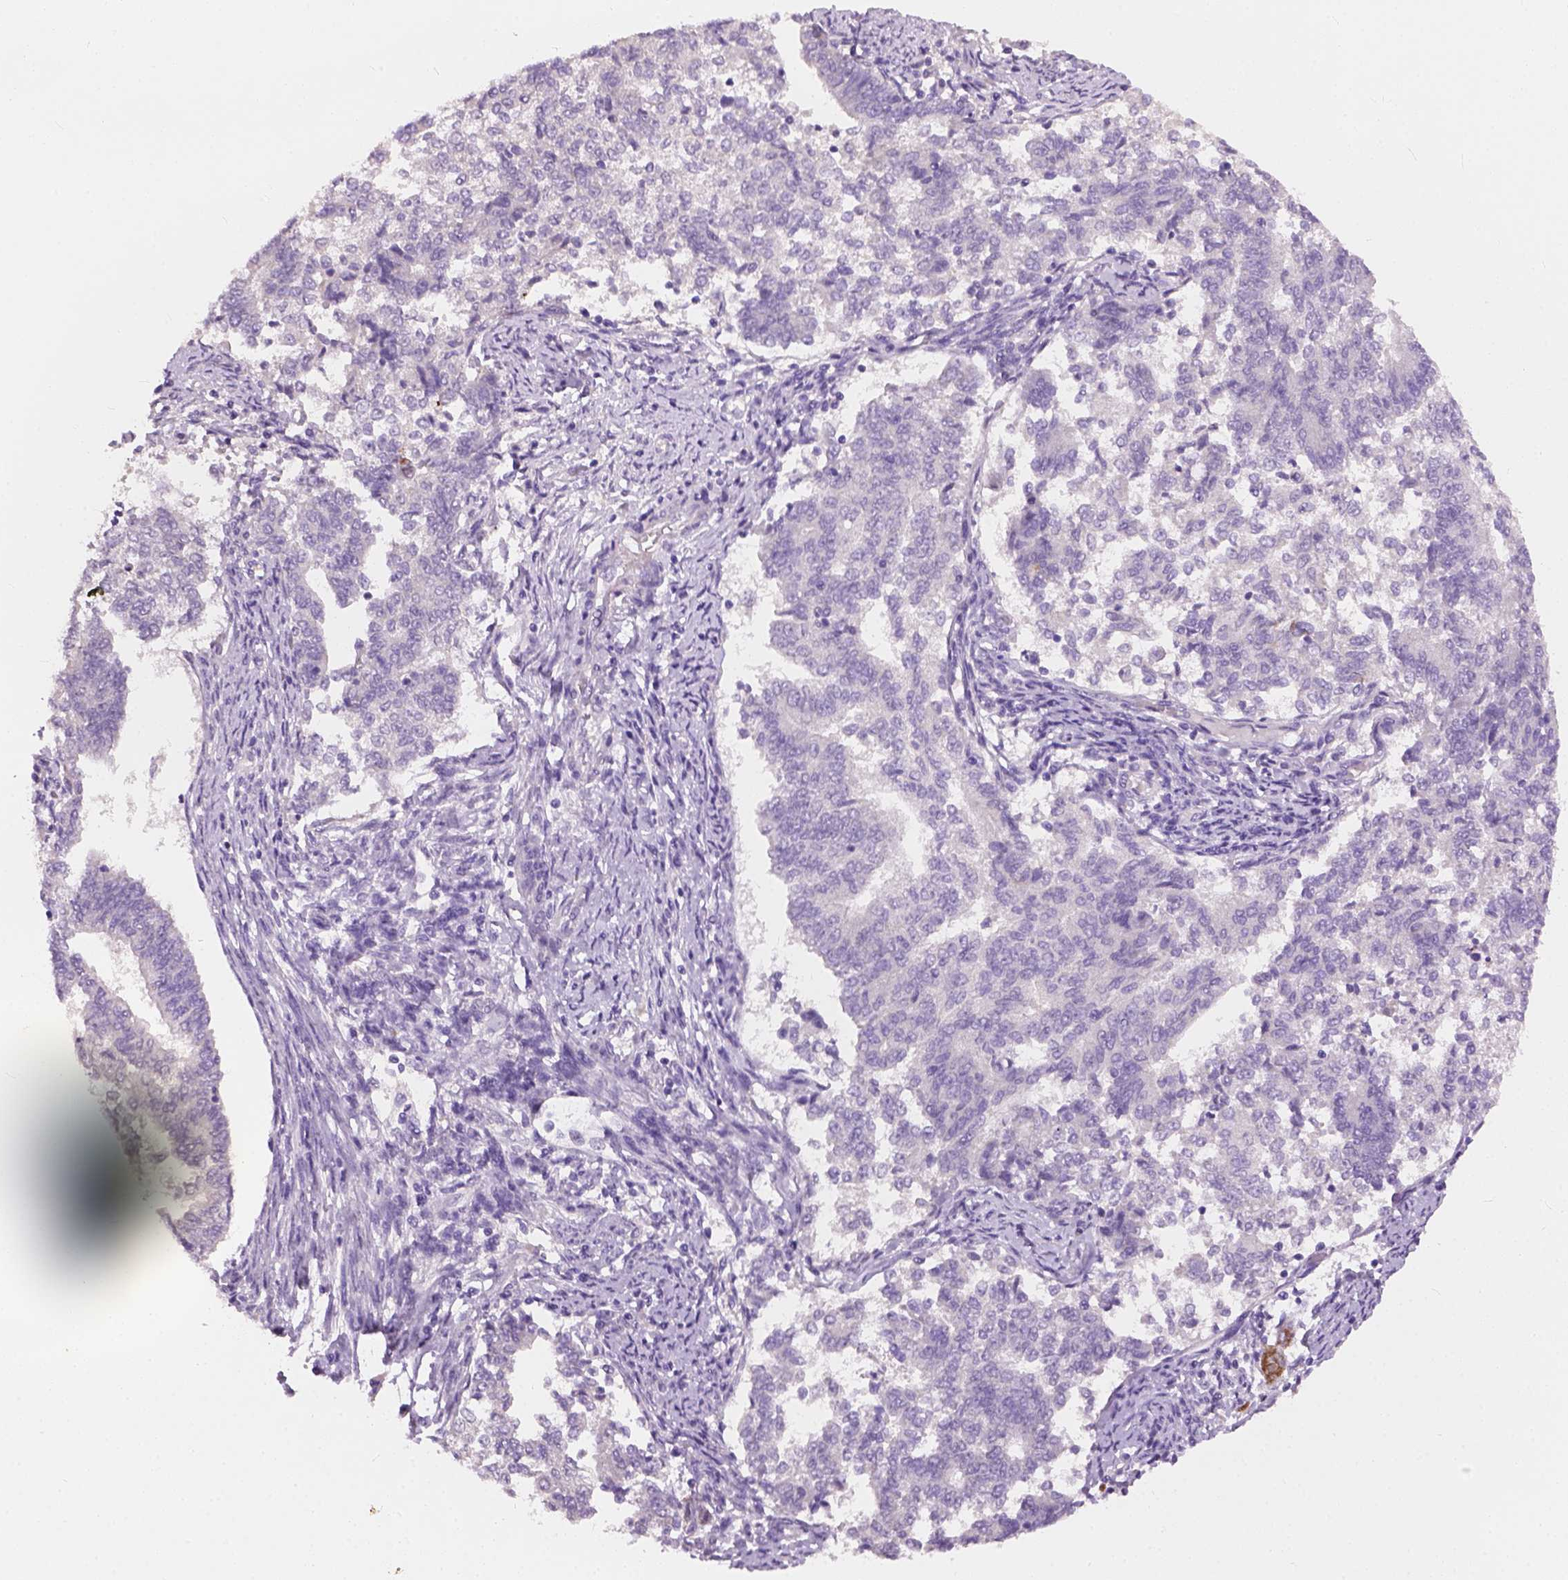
{"staining": {"intensity": "negative", "quantity": "none", "location": "none"}, "tissue": "endometrial cancer", "cell_type": "Tumor cells", "image_type": "cancer", "snomed": [{"axis": "morphology", "description": "Adenocarcinoma, NOS"}, {"axis": "topography", "description": "Endometrium"}], "caption": "Endometrial cancer (adenocarcinoma) stained for a protein using immunohistochemistry demonstrates no positivity tumor cells.", "gene": "KRT17", "patient": {"sex": "female", "age": 65}}